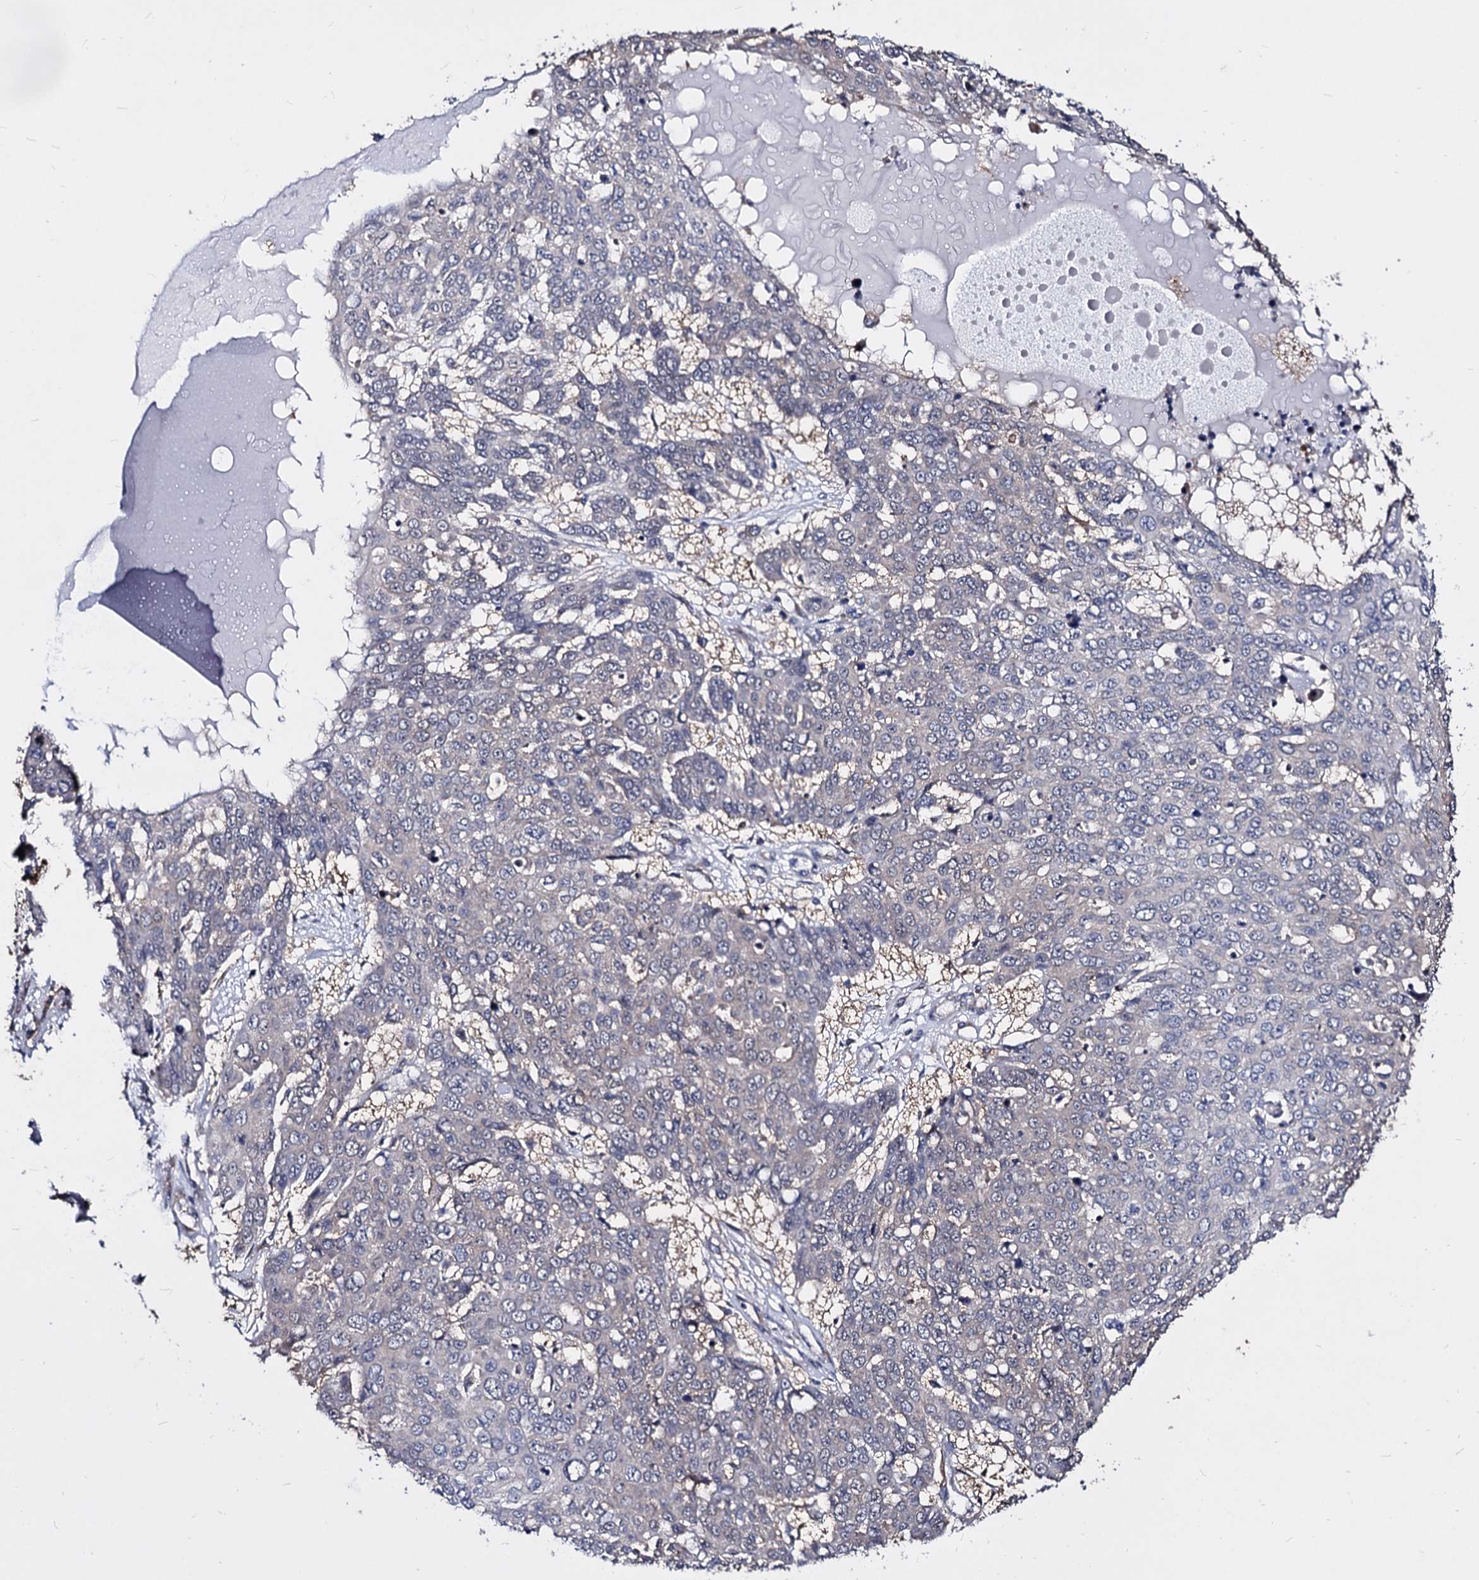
{"staining": {"intensity": "negative", "quantity": "none", "location": "none"}, "tissue": "skin cancer", "cell_type": "Tumor cells", "image_type": "cancer", "snomed": [{"axis": "morphology", "description": "Squamous cell carcinoma, NOS"}, {"axis": "topography", "description": "Skin"}], "caption": "The micrograph displays no staining of tumor cells in skin squamous cell carcinoma.", "gene": "NME1", "patient": {"sex": "male", "age": 71}}